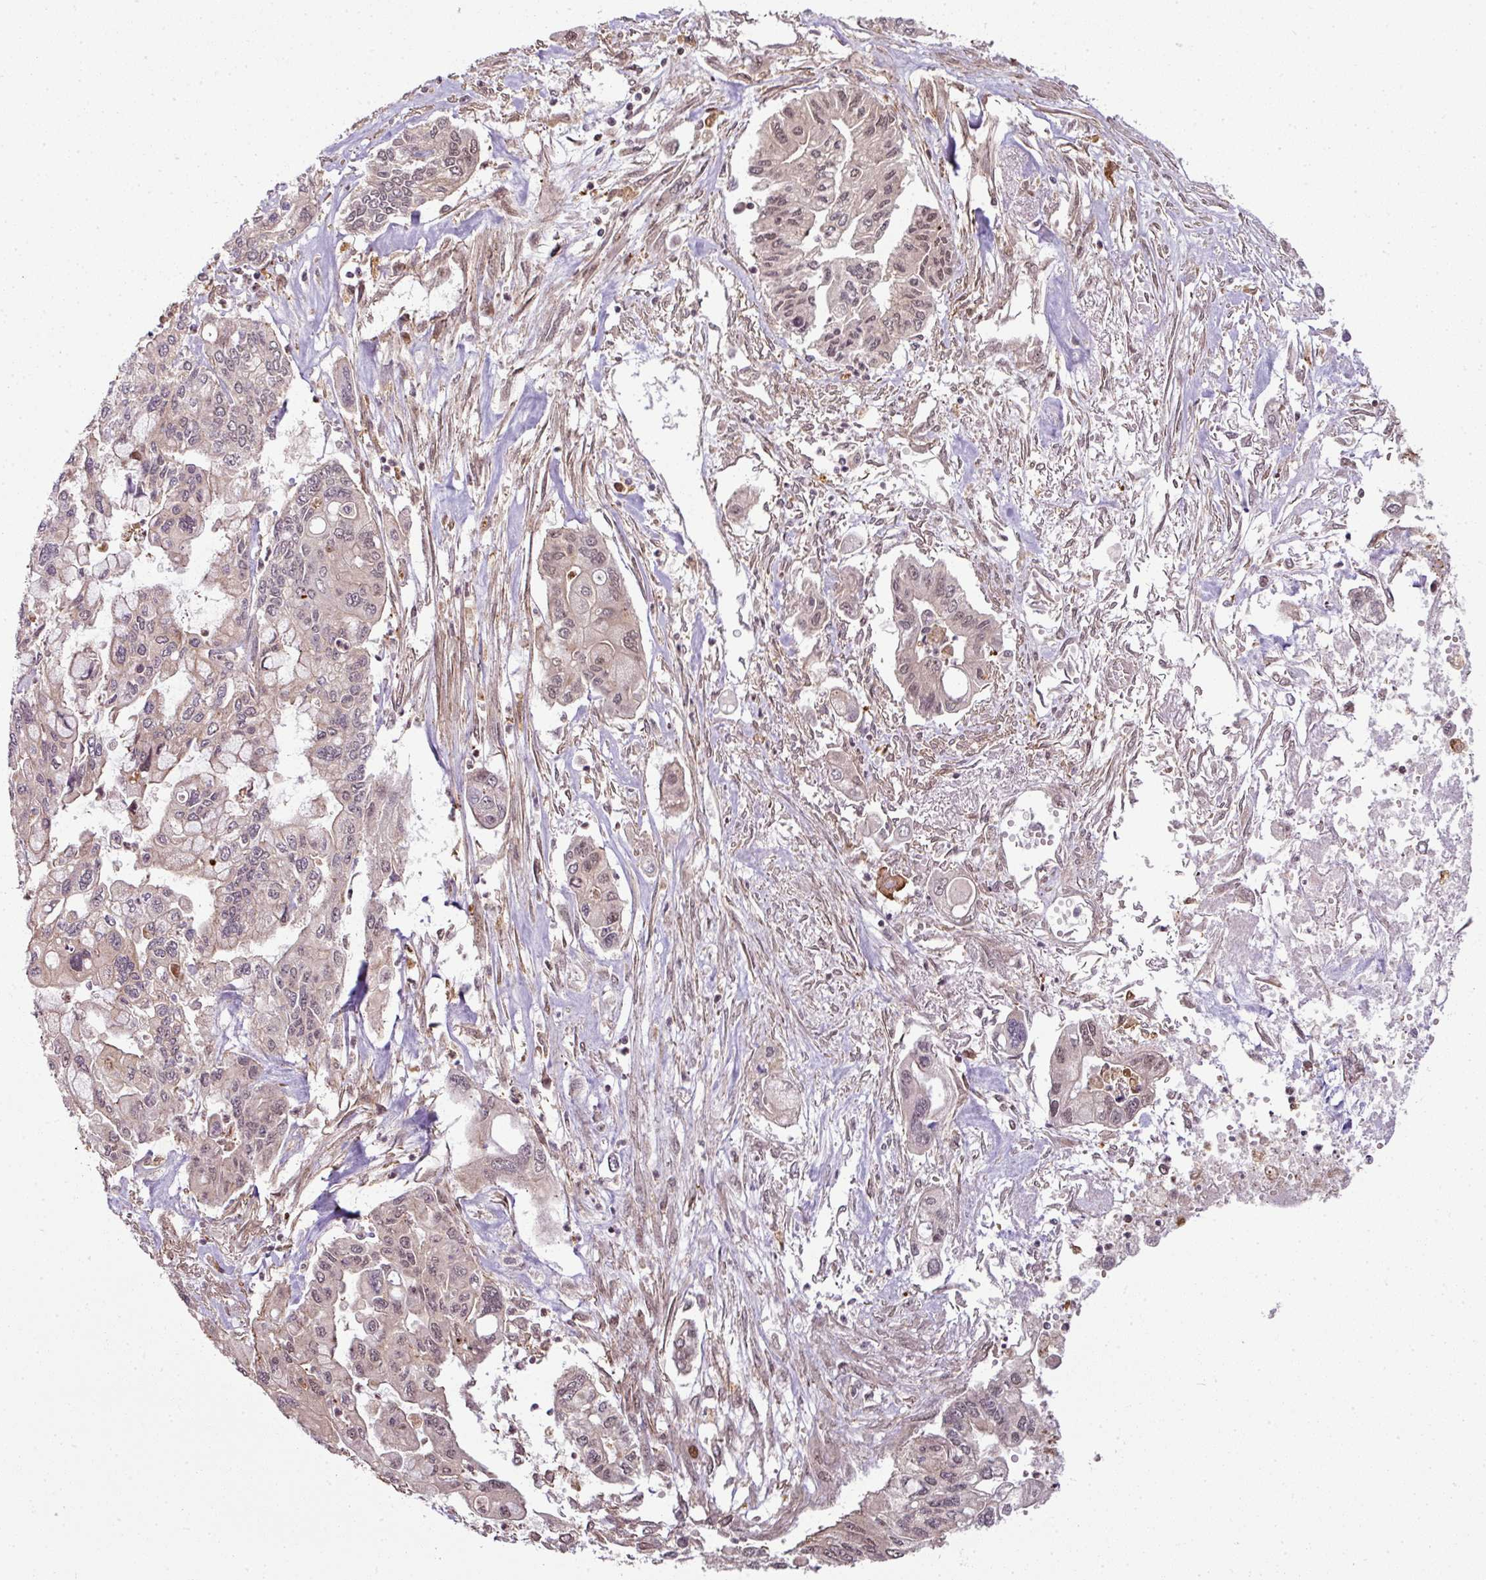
{"staining": {"intensity": "weak", "quantity": "<25%", "location": "nuclear"}, "tissue": "pancreatic cancer", "cell_type": "Tumor cells", "image_type": "cancer", "snomed": [{"axis": "morphology", "description": "Adenocarcinoma, NOS"}, {"axis": "topography", "description": "Pancreas"}], "caption": "Immunohistochemistry (IHC) micrograph of human pancreatic cancer (adenocarcinoma) stained for a protein (brown), which exhibits no expression in tumor cells.", "gene": "ATAT1", "patient": {"sex": "male", "age": 62}}